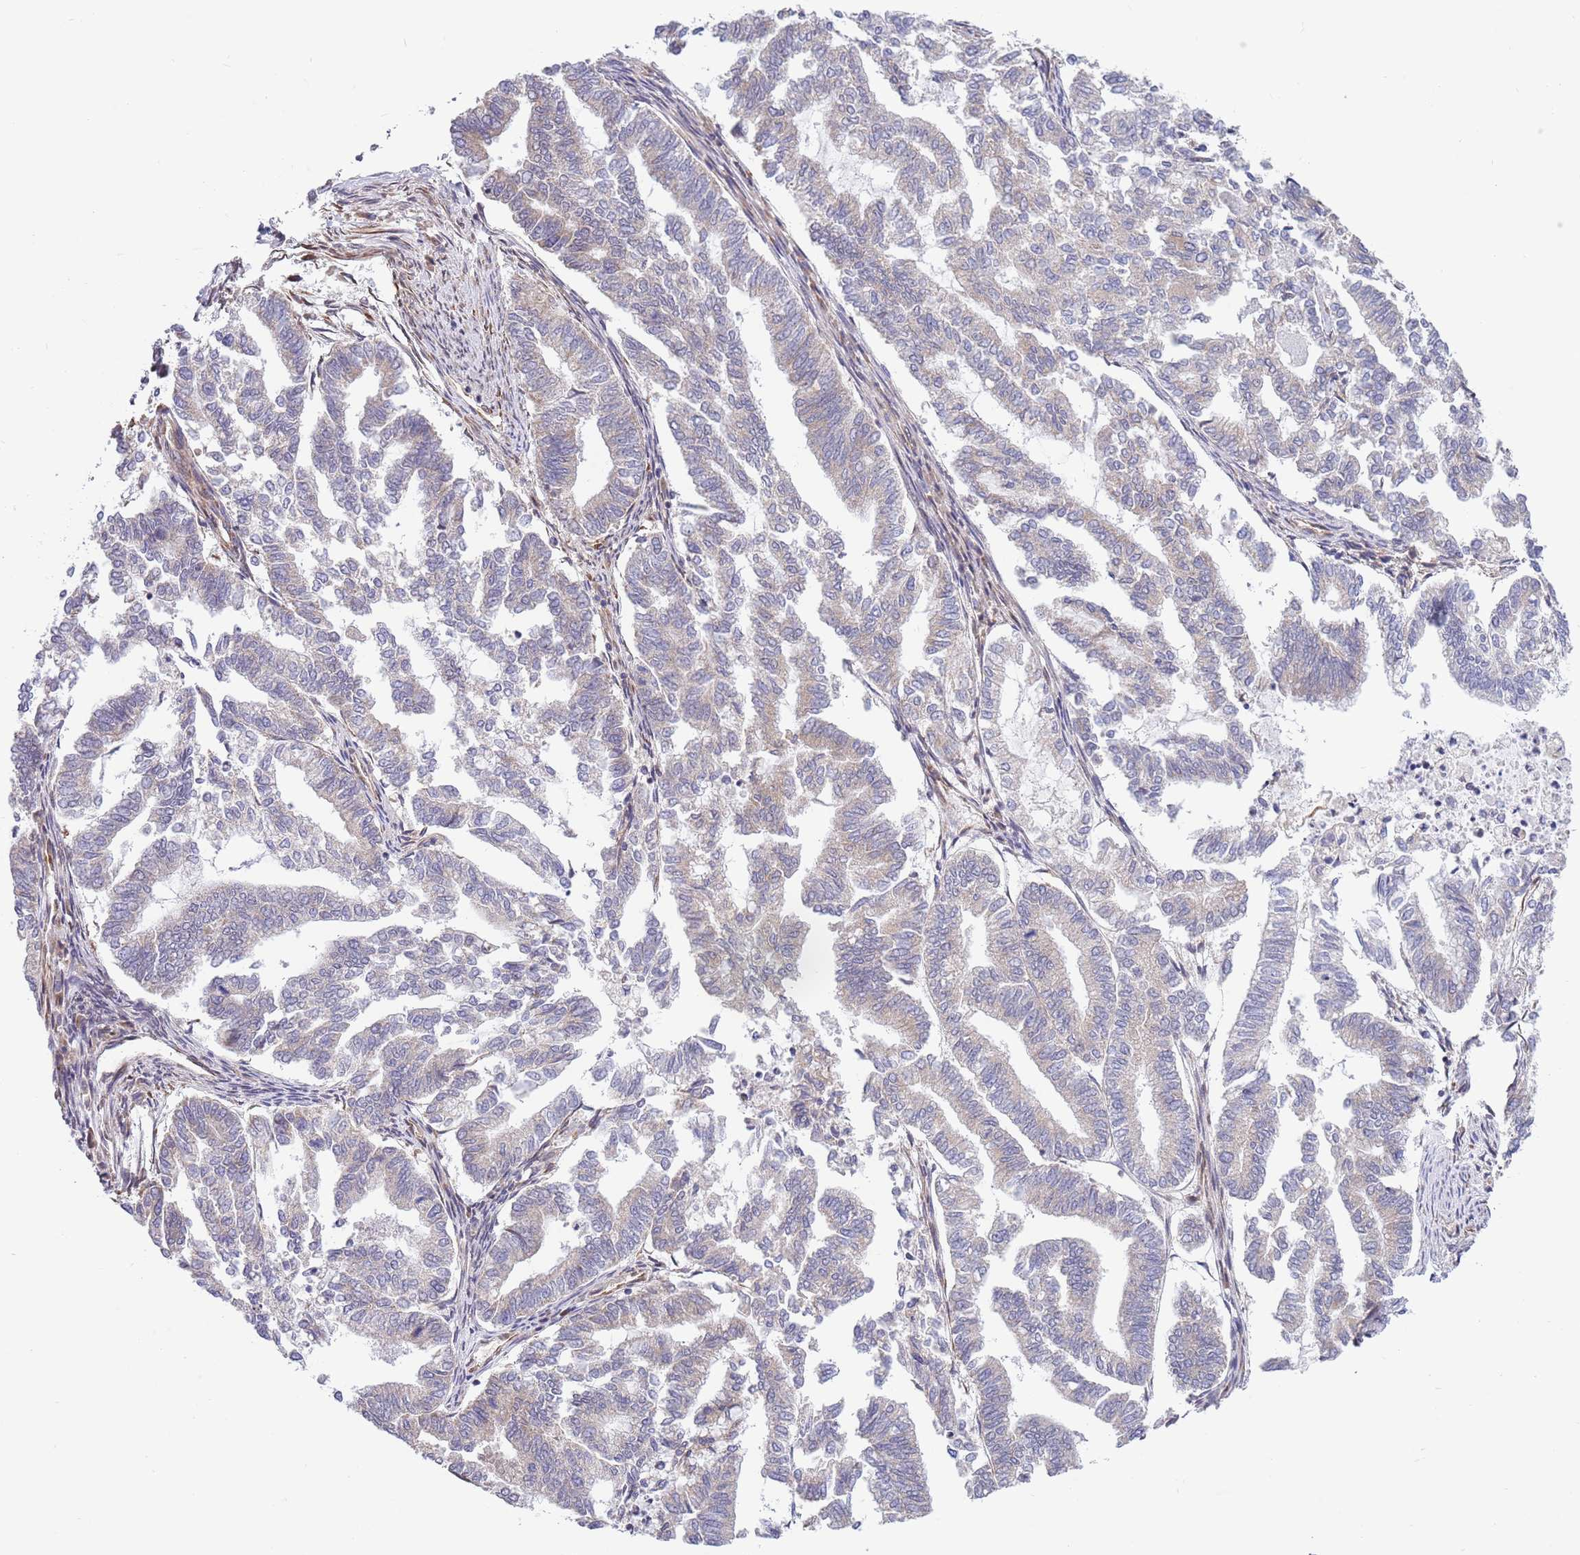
{"staining": {"intensity": "negative", "quantity": "none", "location": "none"}, "tissue": "endometrial cancer", "cell_type": "Tumor cells", "image_type": "cancer", "snomed": [{"axis": "morphology", "description": "Adenocarcinoma, NOS"}, {"axis": "topography", "description": "Endometrium"}], "caption": "Protein analysis of endometrial cancer reveals no significant staining in tumor cells. (IHC, brightfield microscopy, high magnification).", "gene": "TBX10", "patient": {"sex": "female", "age": 79}}